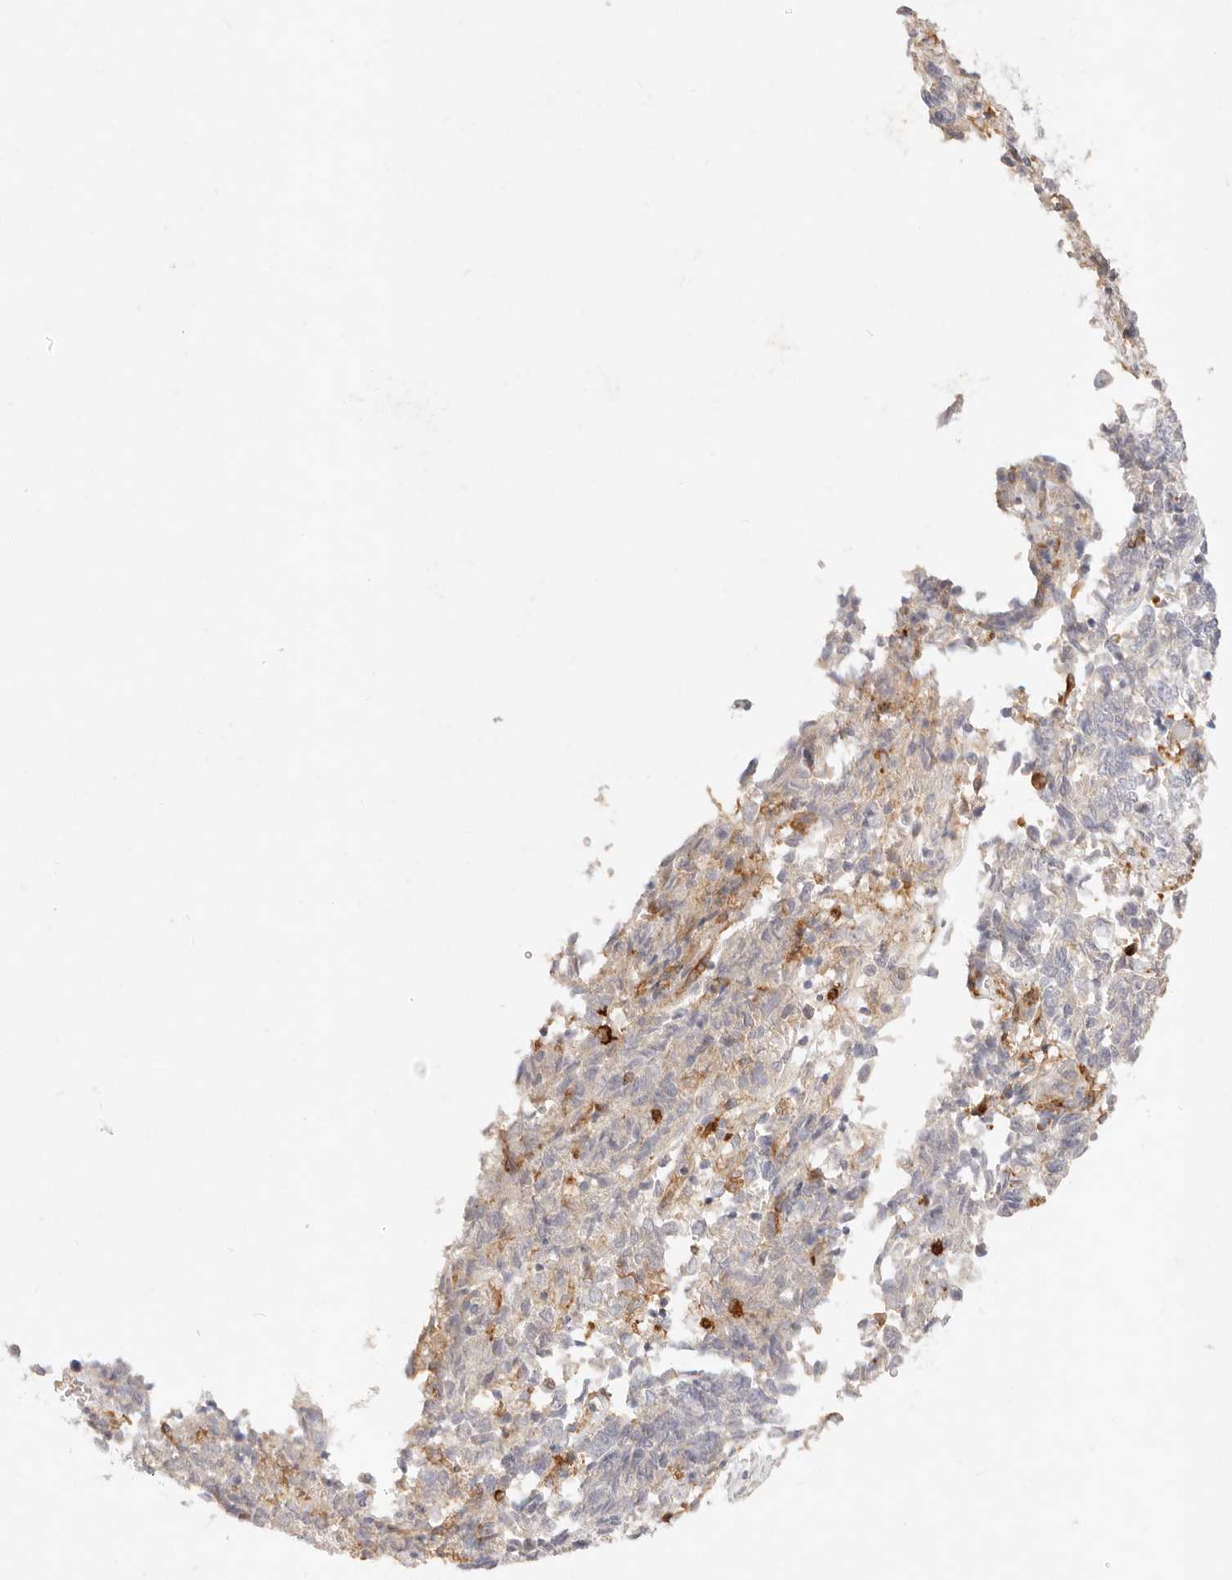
{"staining": {"intensity": "negative", "quantity": "none", "location": "none"}, "tissue": "endometrial cancer", "cell_type": "Tumor cells", "image_type": "cancer", "snomed": [{"axis": "morphology", "description": "Adenocarcinoma, NOS"}, {"axis": "topography", "description": "Endometrium"}], "caption": "Tumor cells show no significant expression in endometrial cancer (adenocarcinoma).", "gene": "GPR84", "patient": {"sex": "female", "age": 80}}